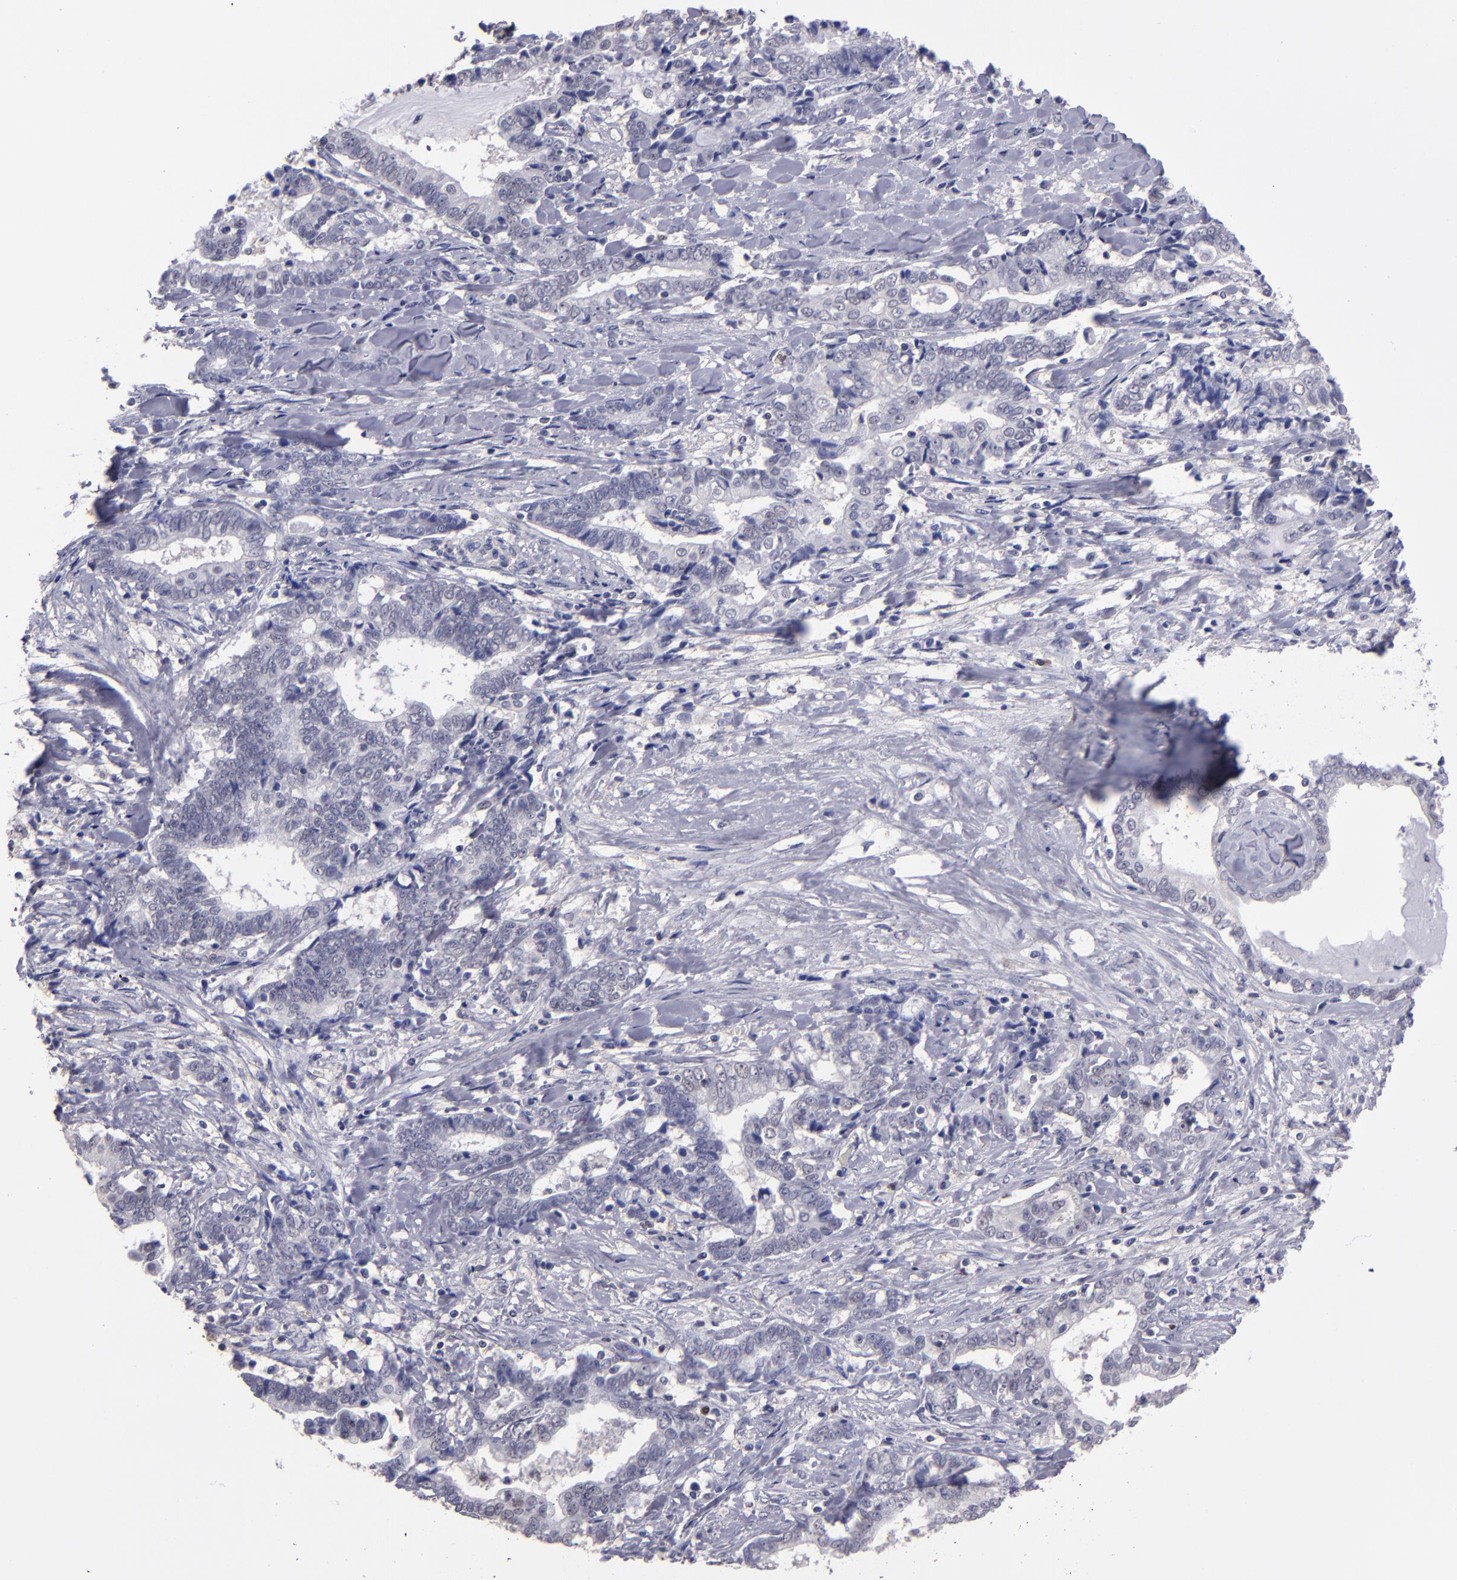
{"staining": {"intensity": "negative", "quantity": "none", "location": "none"}, "tissue": "liver cancer", "cell_type": "Tumor cells", "image_type": "cancer", "snomed": [{"axis": "morphology", "description": "Cholangiocarcinoma"}, {"axis": "topography", "description": "Liver"}], "caption": "IHC of human cholangiocarcinoma (liver) shows no positivity in tumor cells.", "gene": "CEBPE", "patient": {"sex": "male", "age": 57}}